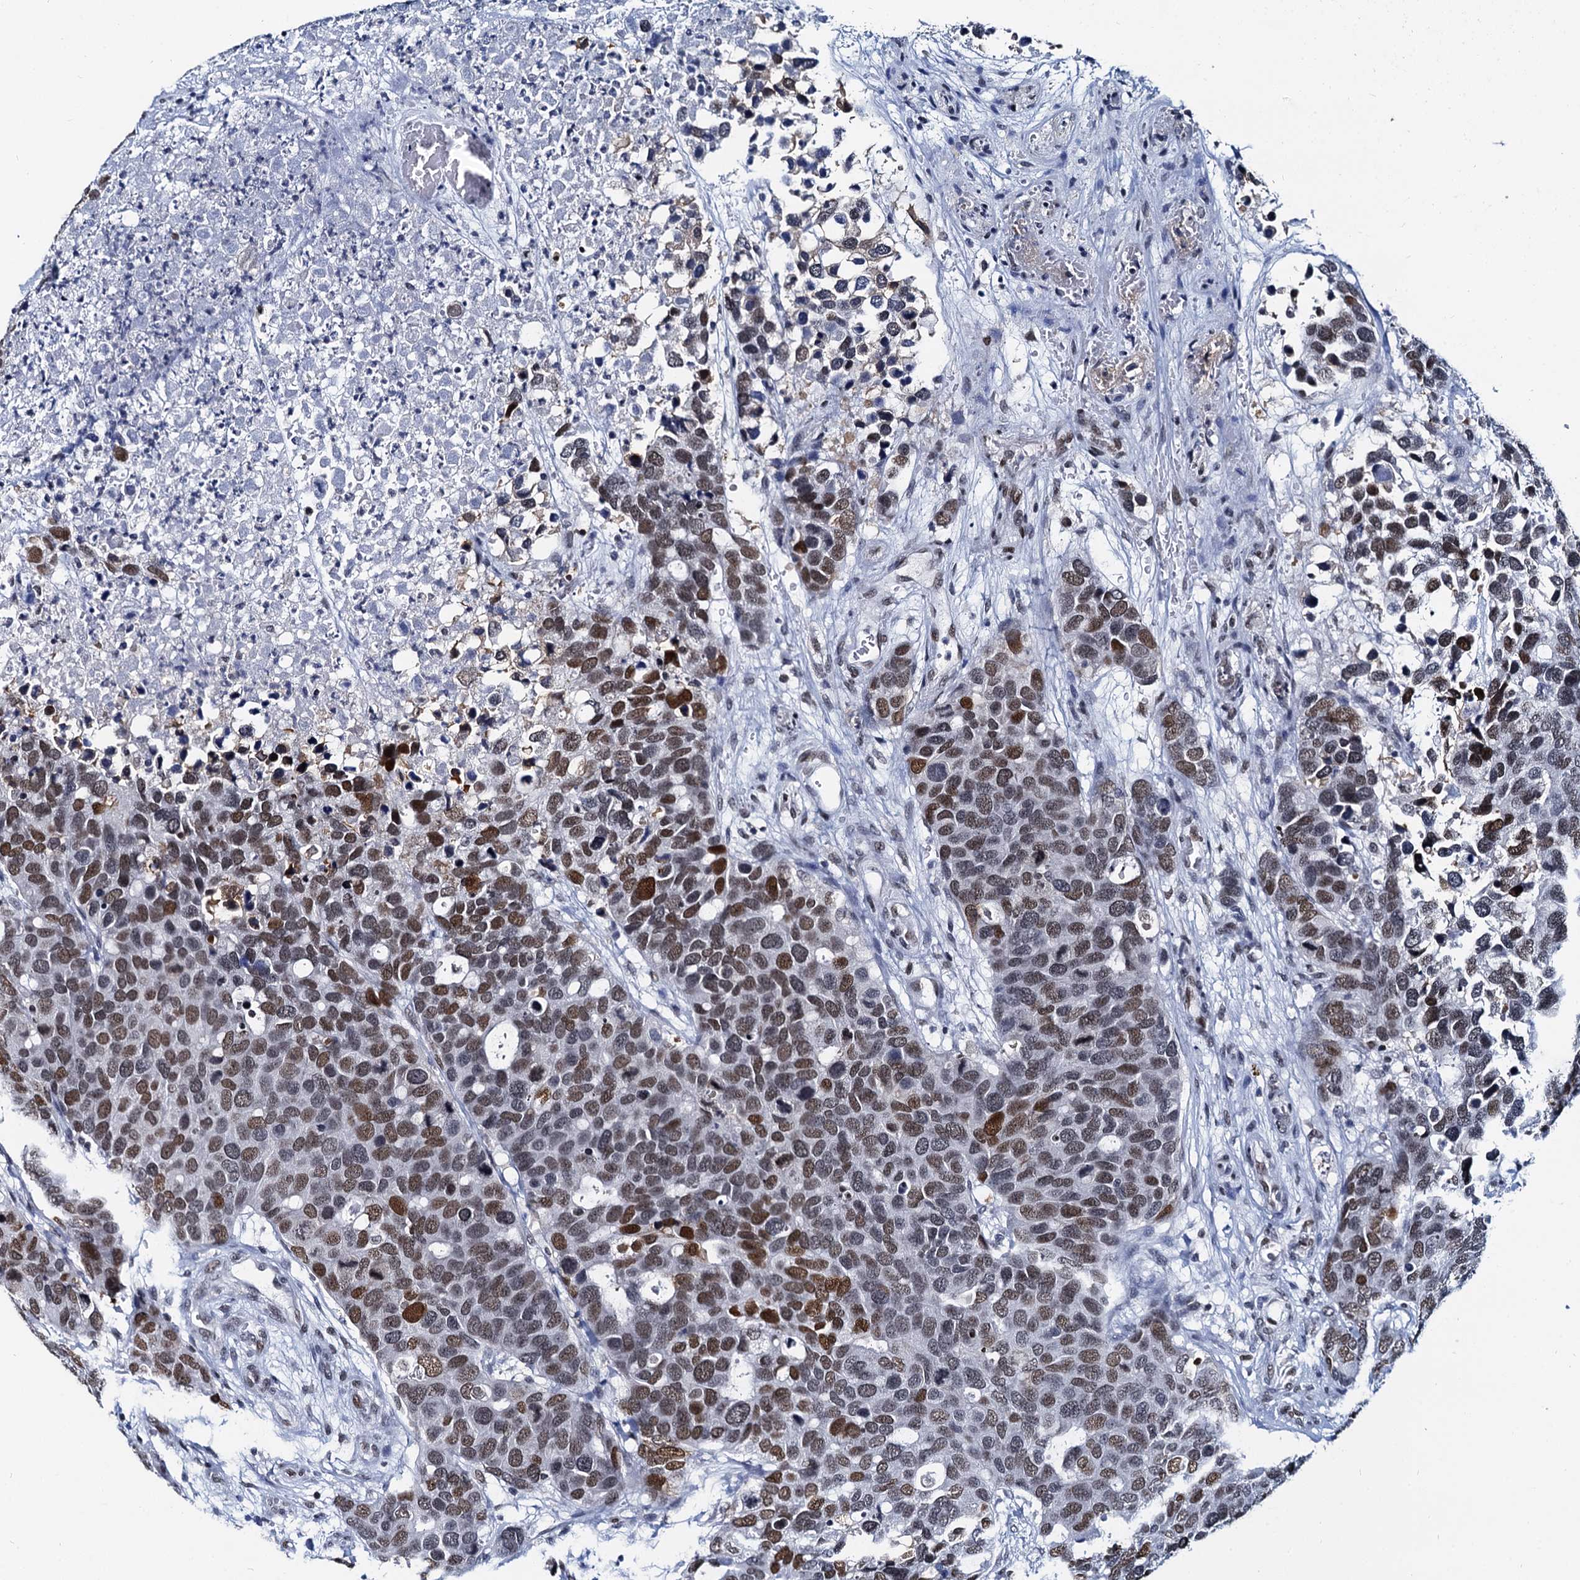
{"staining": {"intensity": "moderate", "quantity": "25%-75%", "location": "nuclear"}, "tissue": "breast cancer", "cell_type": "Tumor cells", "image_type": "cancer", "snomed": [{"axis": "morphology", "description": "Duct carcinoma"}, {"axis": "topography", "description": "Breast"}], "caption": "Immunohistochemical staining of breast cancer displays medium levels of moderate nuclear expression in approximately 25%-75% of tumor cells.", "gene": "CMAS", "patient": {"sex": "female", "age": 83}}